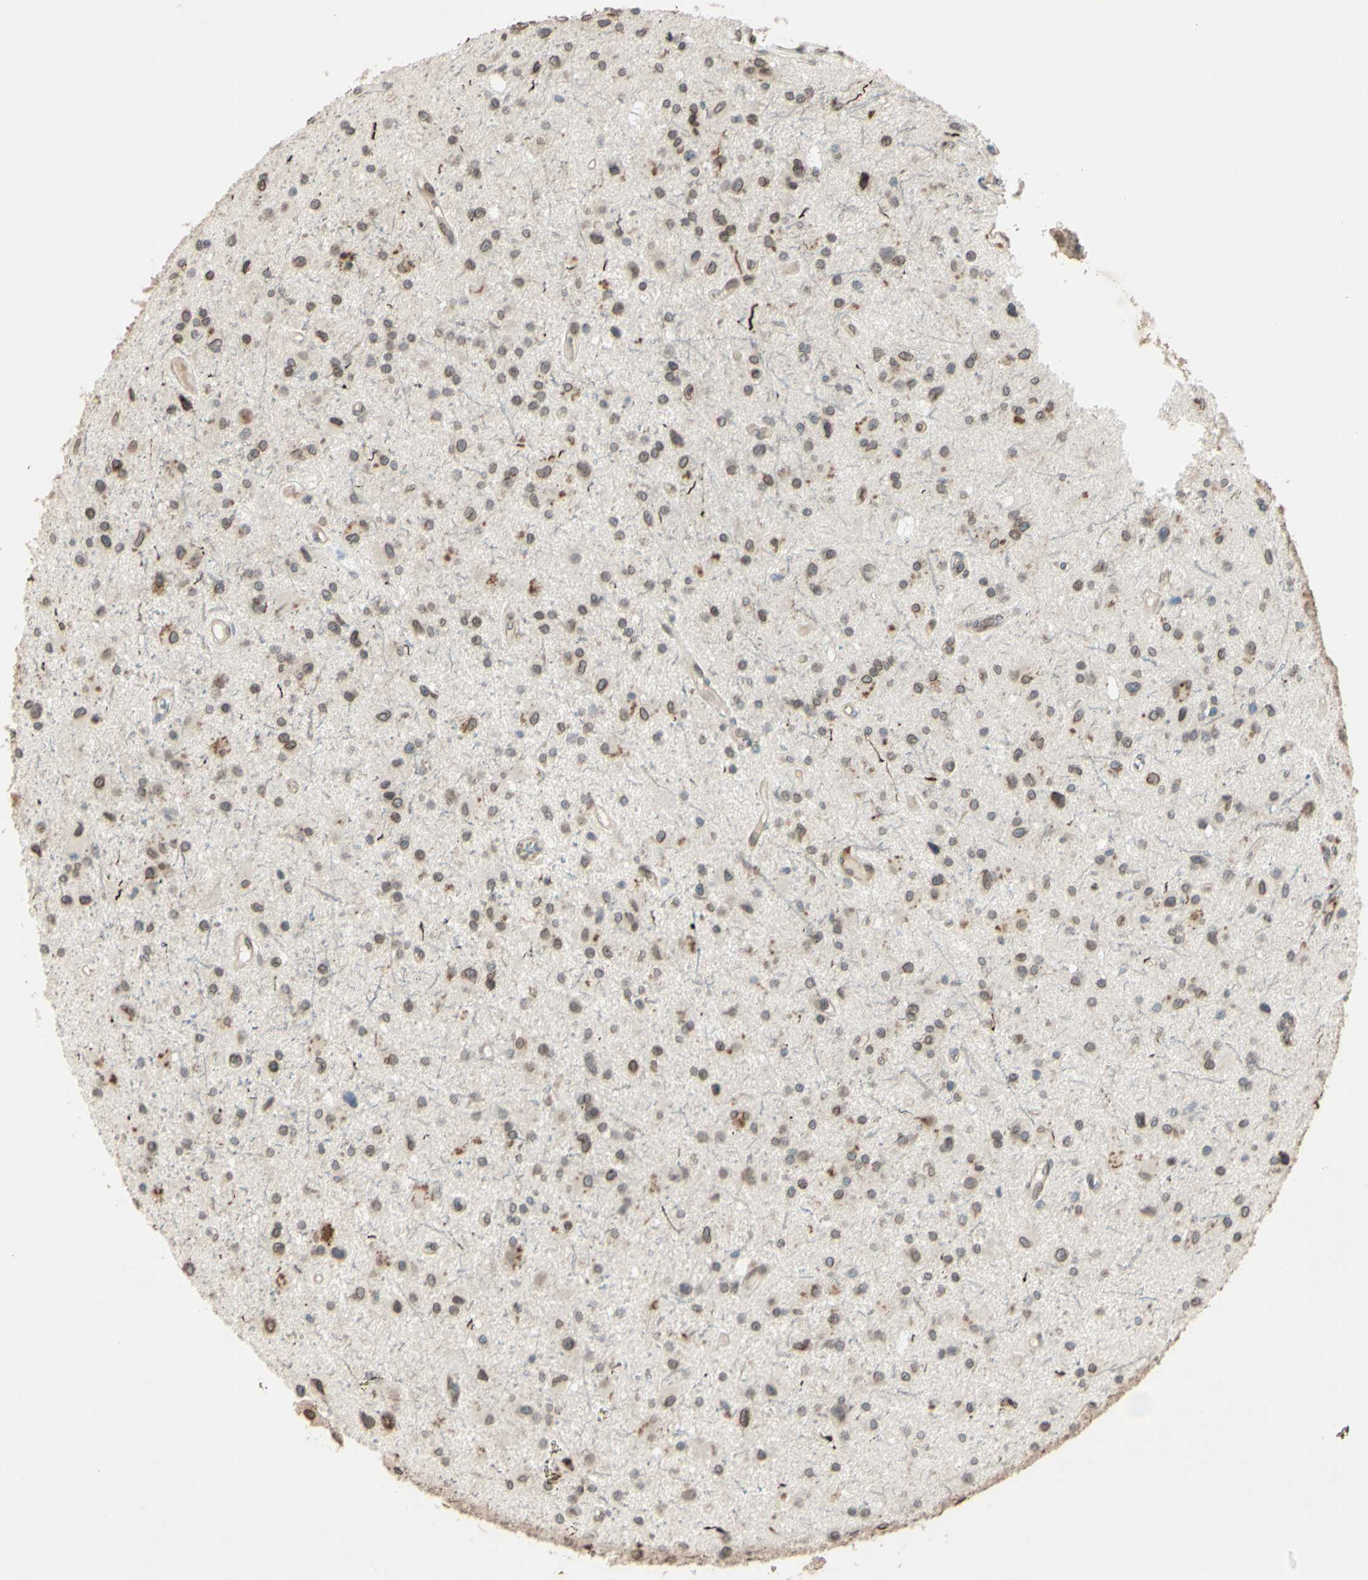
{"staining": {"intensity": "moderate", "quantity": ">75%", "location": "cytoplasmic/membranous,nuclear"}, "tissue": "glioma", "cell_type": "Tumor cells", "image_type": "cancer", "snomed": [{"axis": "morphology", "description": "Glioma, malignant, Low grade"}, {"axis": "topography", "description": "Brain"}], "caption": "Immunohistochemistry photomicrograph of human glioma stained for a protein (brown), which exhibits medium levels of moderate cytoplasmic/membranous and nuclear positivity in approximately >75% of tumor cells.", "gene": "MLF2", "patient": {"sex": "male", "age": 58}}